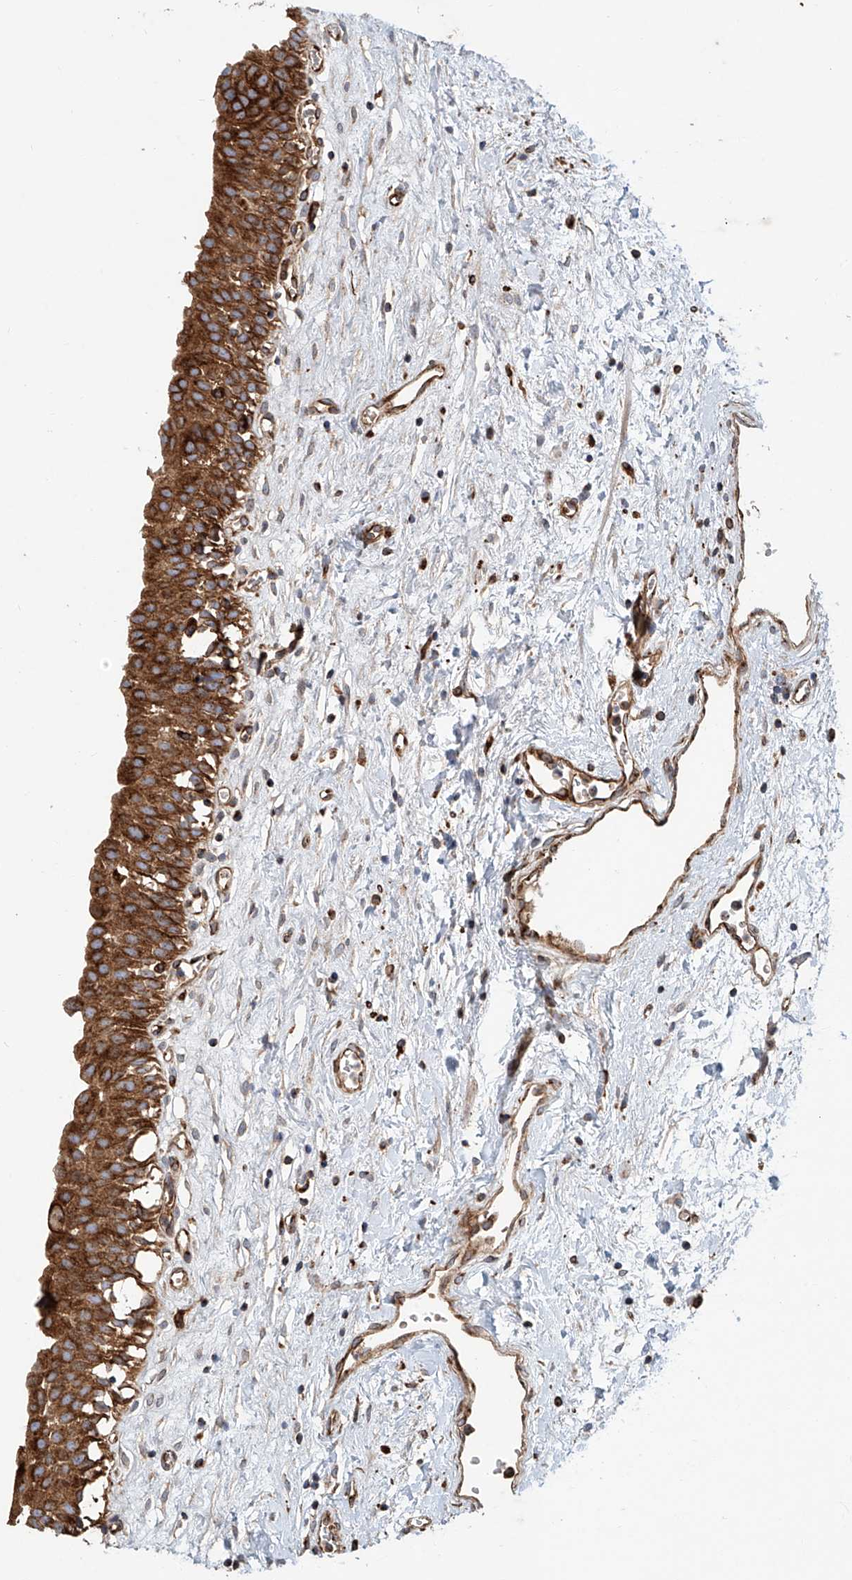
{"staining": {"intensity": "strong", "quantity": ">75%", "location": "cytoplasmic/membranous"}, "tissue": "urinary bladder", "cell_type": "Urothelial cells", "image_type": "normal", "snomed": [{"axis": "morphology", "description": "Normal tissue, NOS"}, {"axis": "topography", "description": "Urinary bladder"}], "caption": "Protein expression analysis of unremarkable human urinary bladder reveals strong cytoplasmic/membranous positivity in approximately >75% of urothelial cells.", "gene": "HGSNAT", "patient": {"sex": "male", "age": 51}}